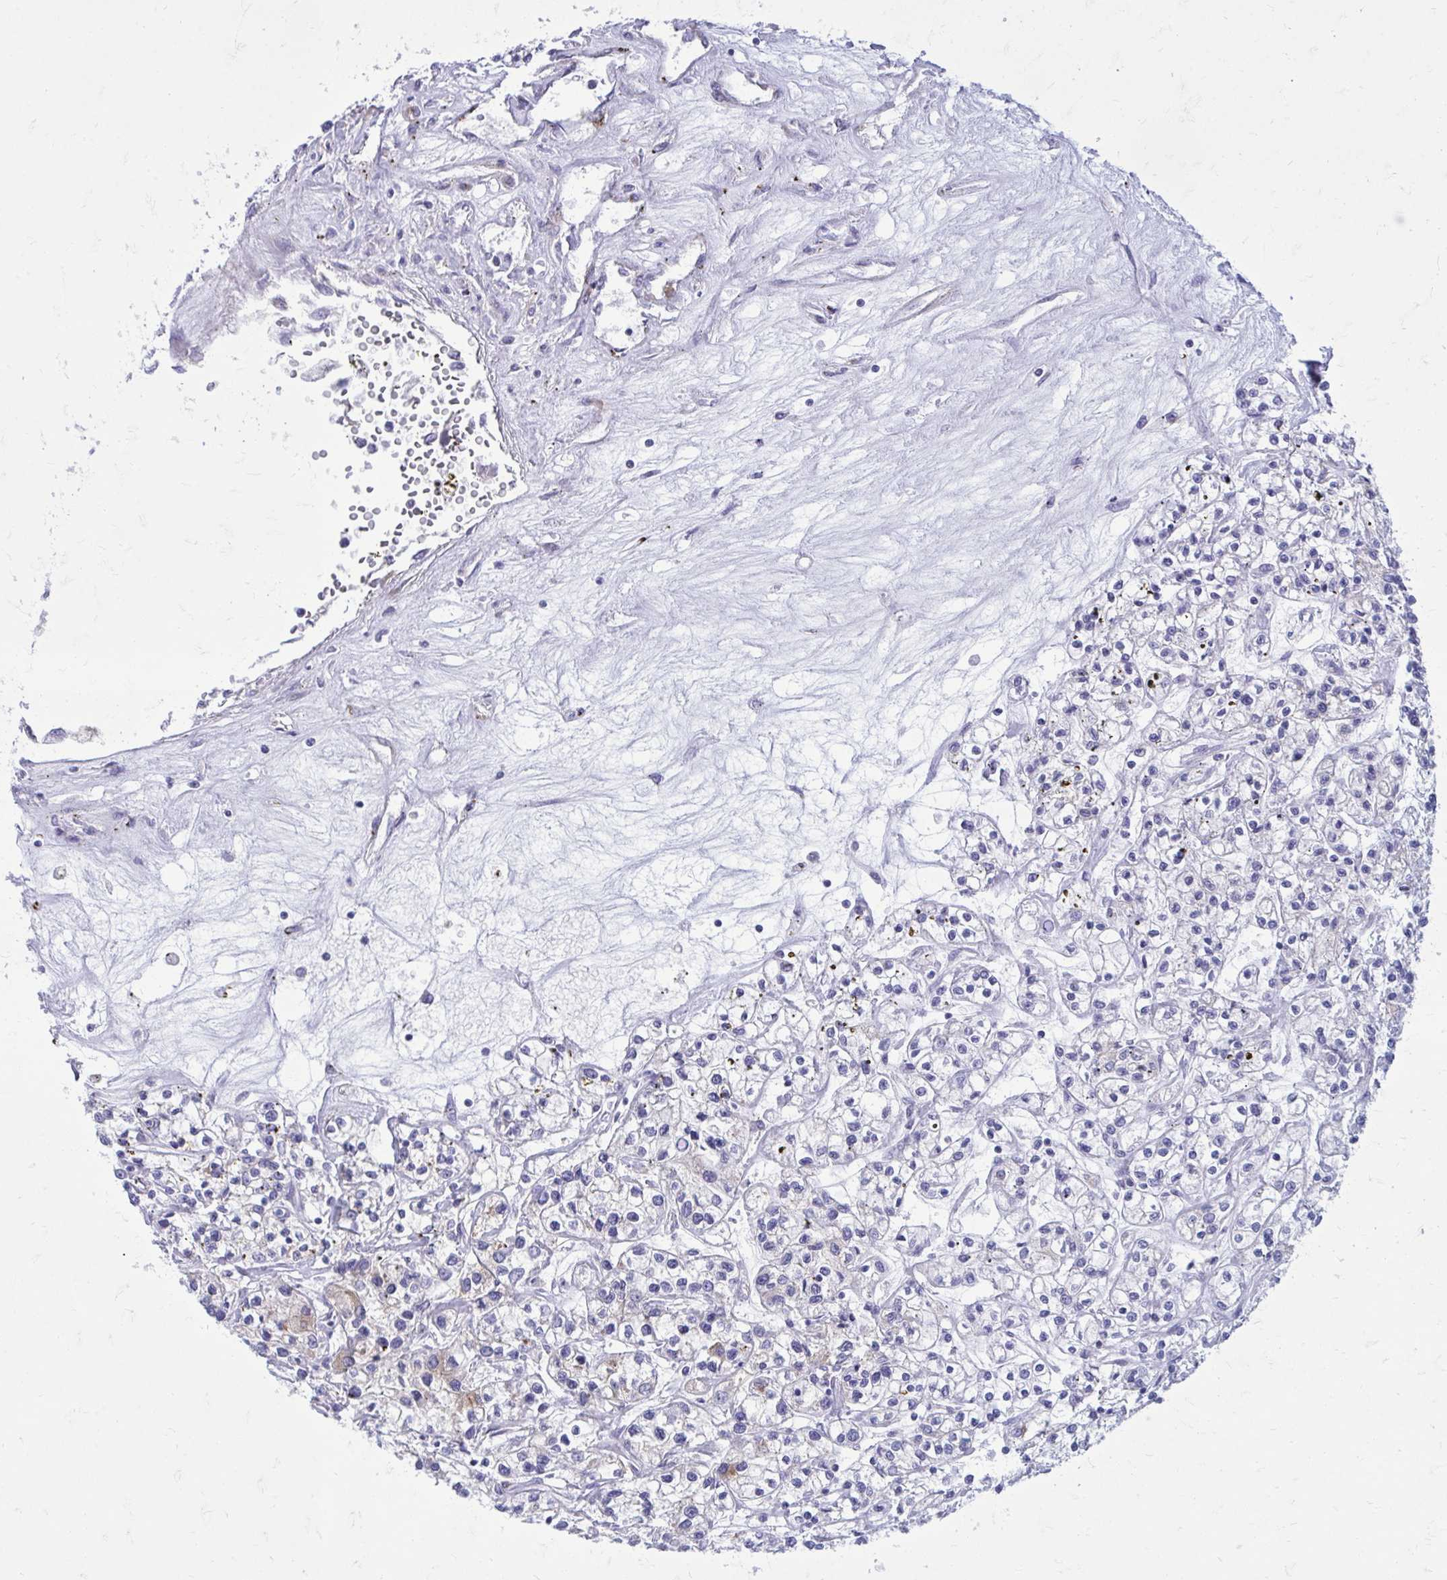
{"staining": {"intensity": "negative", "quantity": "none", "location": "none"}, "tissue": "renal cancer", "cell_type": "Tumor cells", "image_type": "cancer", "snomed": [{"axis": "morphology", "description": "Adenocarcinoma, NOS"}, {"axis": "topography", "description": "Kidney"}], "caption": "This micrograph is of adenocarcinoma (renal) stained with immunohistochemistry to label a protein in brown with the nuclei are counter-stained blue. There is no expression in tumor cells. The staining was performed using DAB to visualize the protein expression in brown, while the nuclei were stained in blue with hematoxylin (Magnification: 20x).", "gene": "CLTA", "patient": {"sex": "female", "age": 59}}